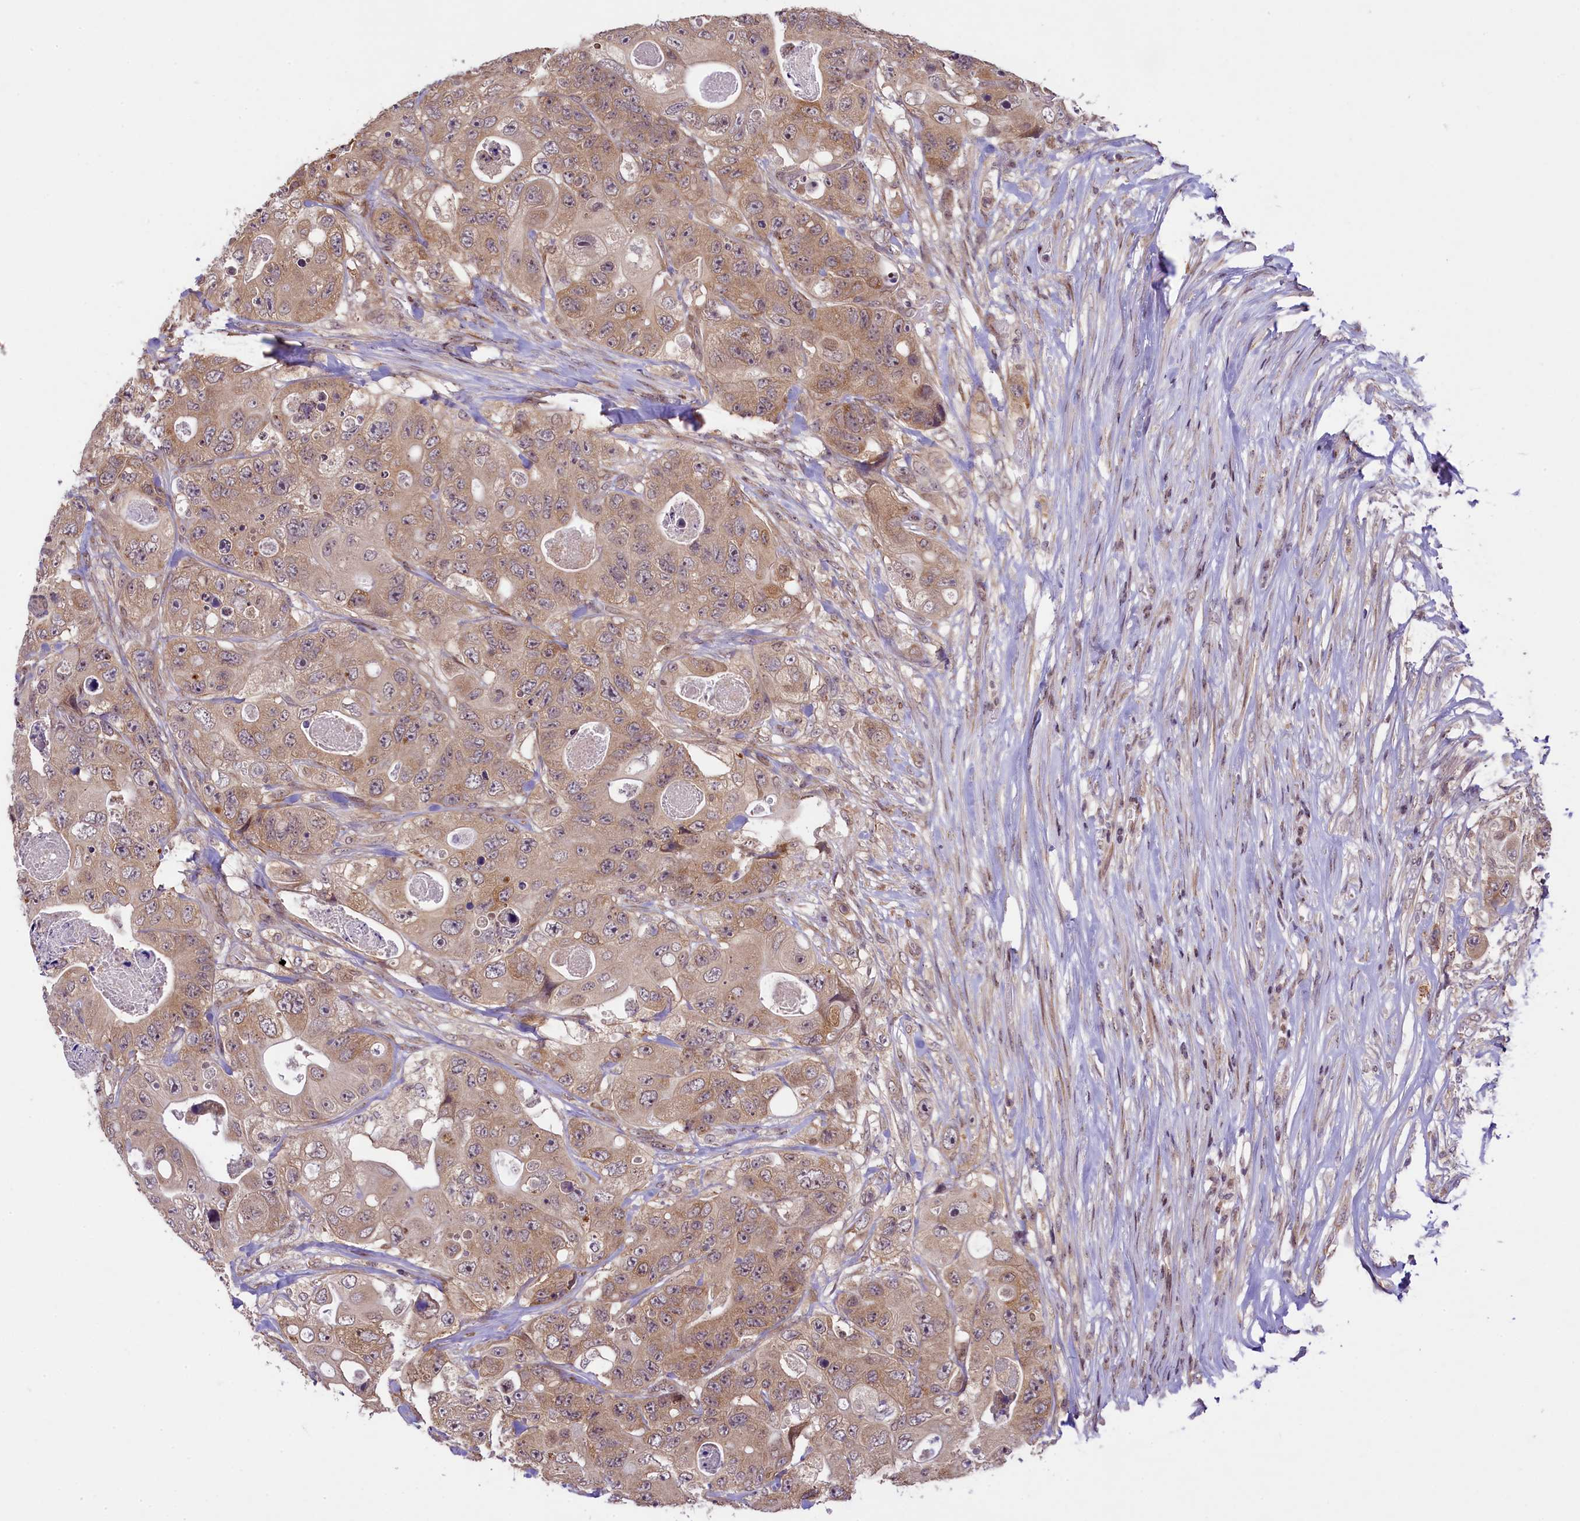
{"staining": {"intensity": "weak", "quantity": ">75%", "location": "cytoplasmic/membranous,nuclear"}, "tissue": "colorectal cancer", "cell_type": "Tumor cells", "image_type": "cancer", "snomed": [{"axis": "morphology", "description": "Adenocarcinoma, NOS"}, {"axis": "topography", "description": "Colon"}], "caption": "Colorectal cancer (adenocarcinoma) was stained to show a protein in brown. There is low levels of weak cytoplasmic/membranous and nuclear staining in about >75% of tumor cells.", "gene": "RBBP8", "patient": {"sex": "female", "age": 46}}